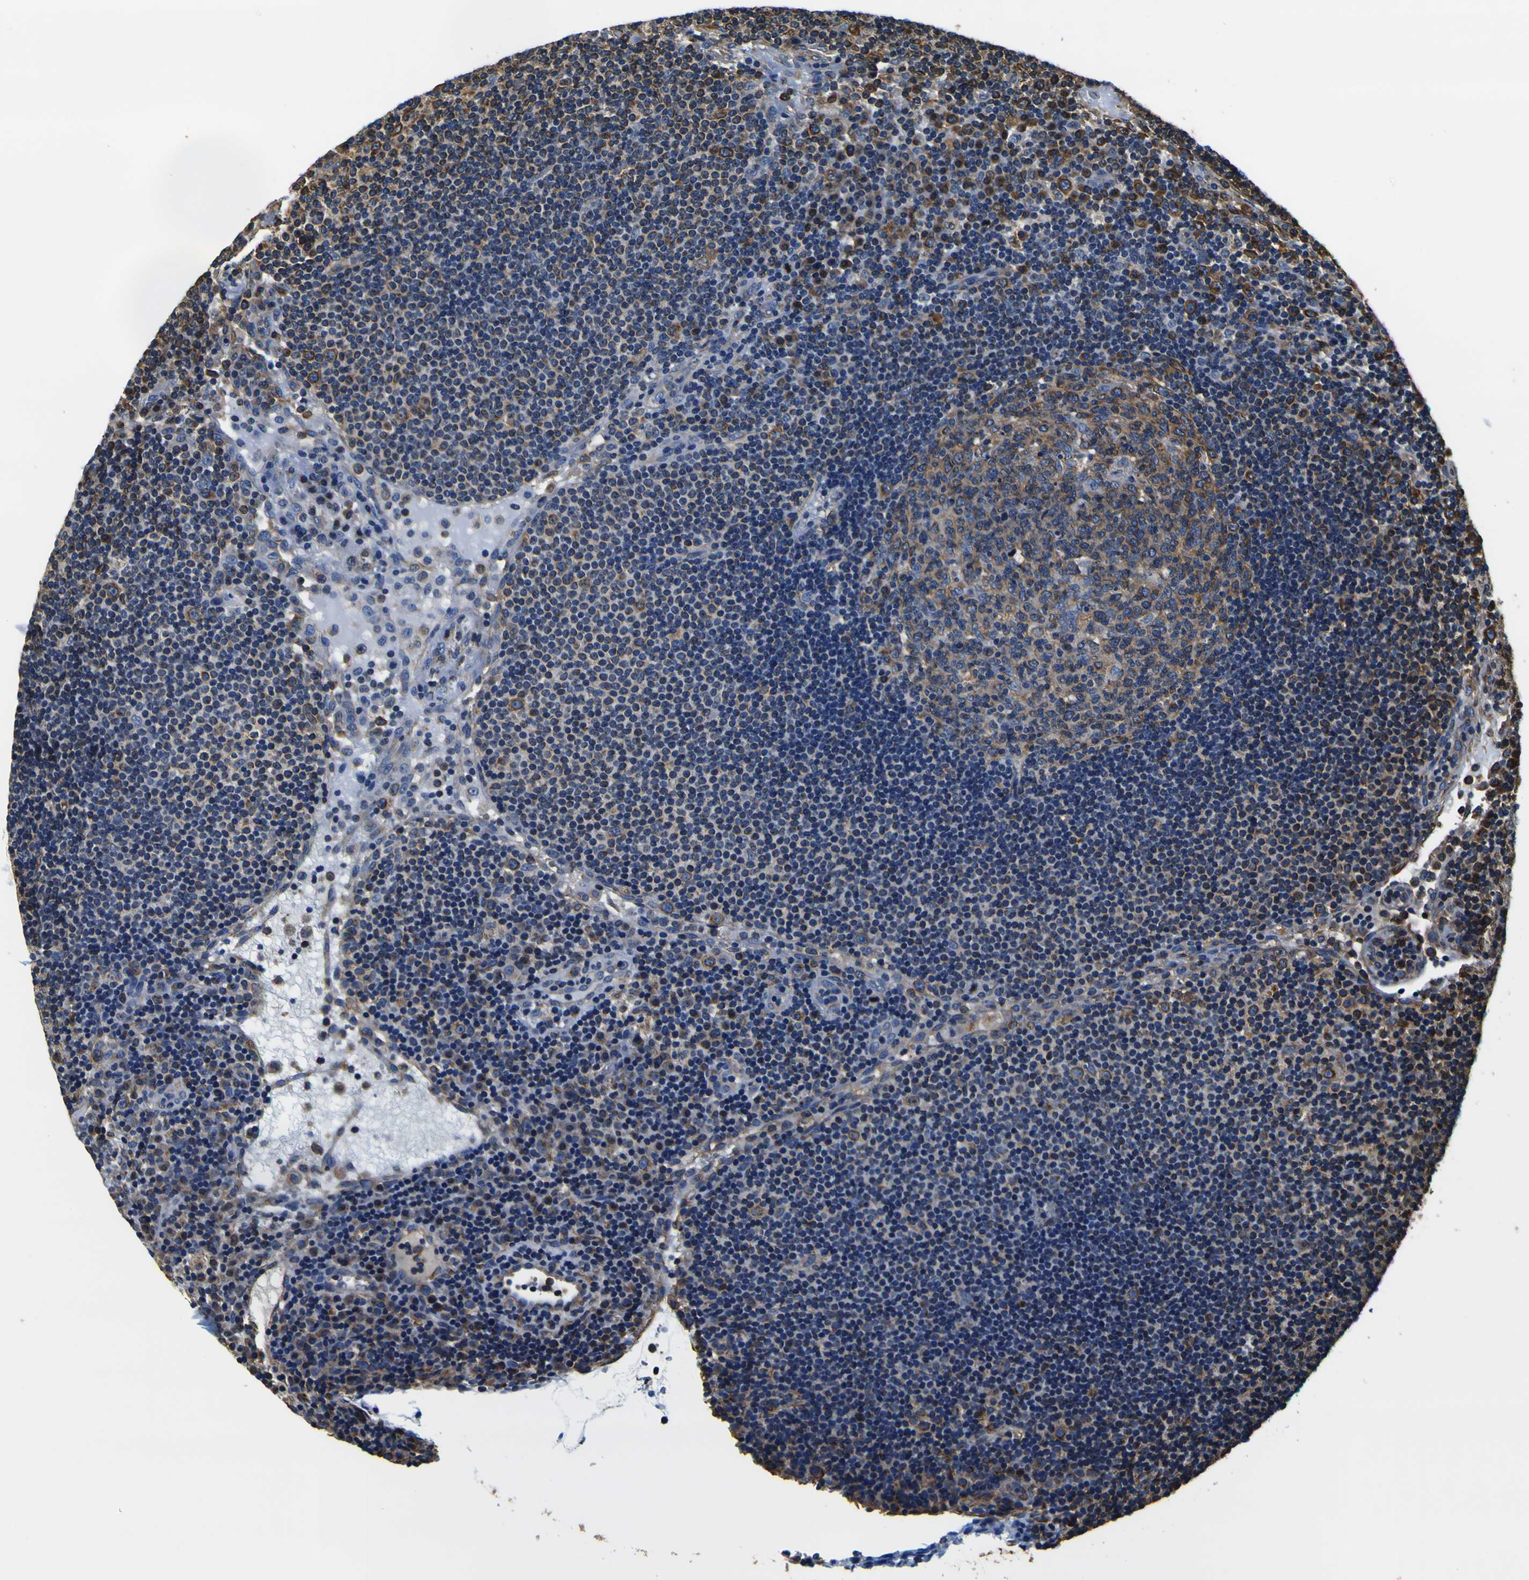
{"staining": {"intensity": "weak", "quantity": ">75%", "location": "cytoplasmic/membranous"}, "tissue": "lymph node", "cell_type": "Germinal center cells", "image_type": "normal", "snomed": [{"axis": "morphology", "description": "Normal tissue, NOS"}, {"axis": "topography", "description": "Lymph node"}], "caption": "Brown immunohistochemical staining in unremarkable human lymph node displays weak cytoplasmic/membranous expression in approximately >75% of germinal center cells. Using DAB (brown) and hematoxylin (blue) stains, captured at high magnification using brightfield microscopy.", "gene": "TUBA1B", "patient": {"sex": "female", "age": 53}}